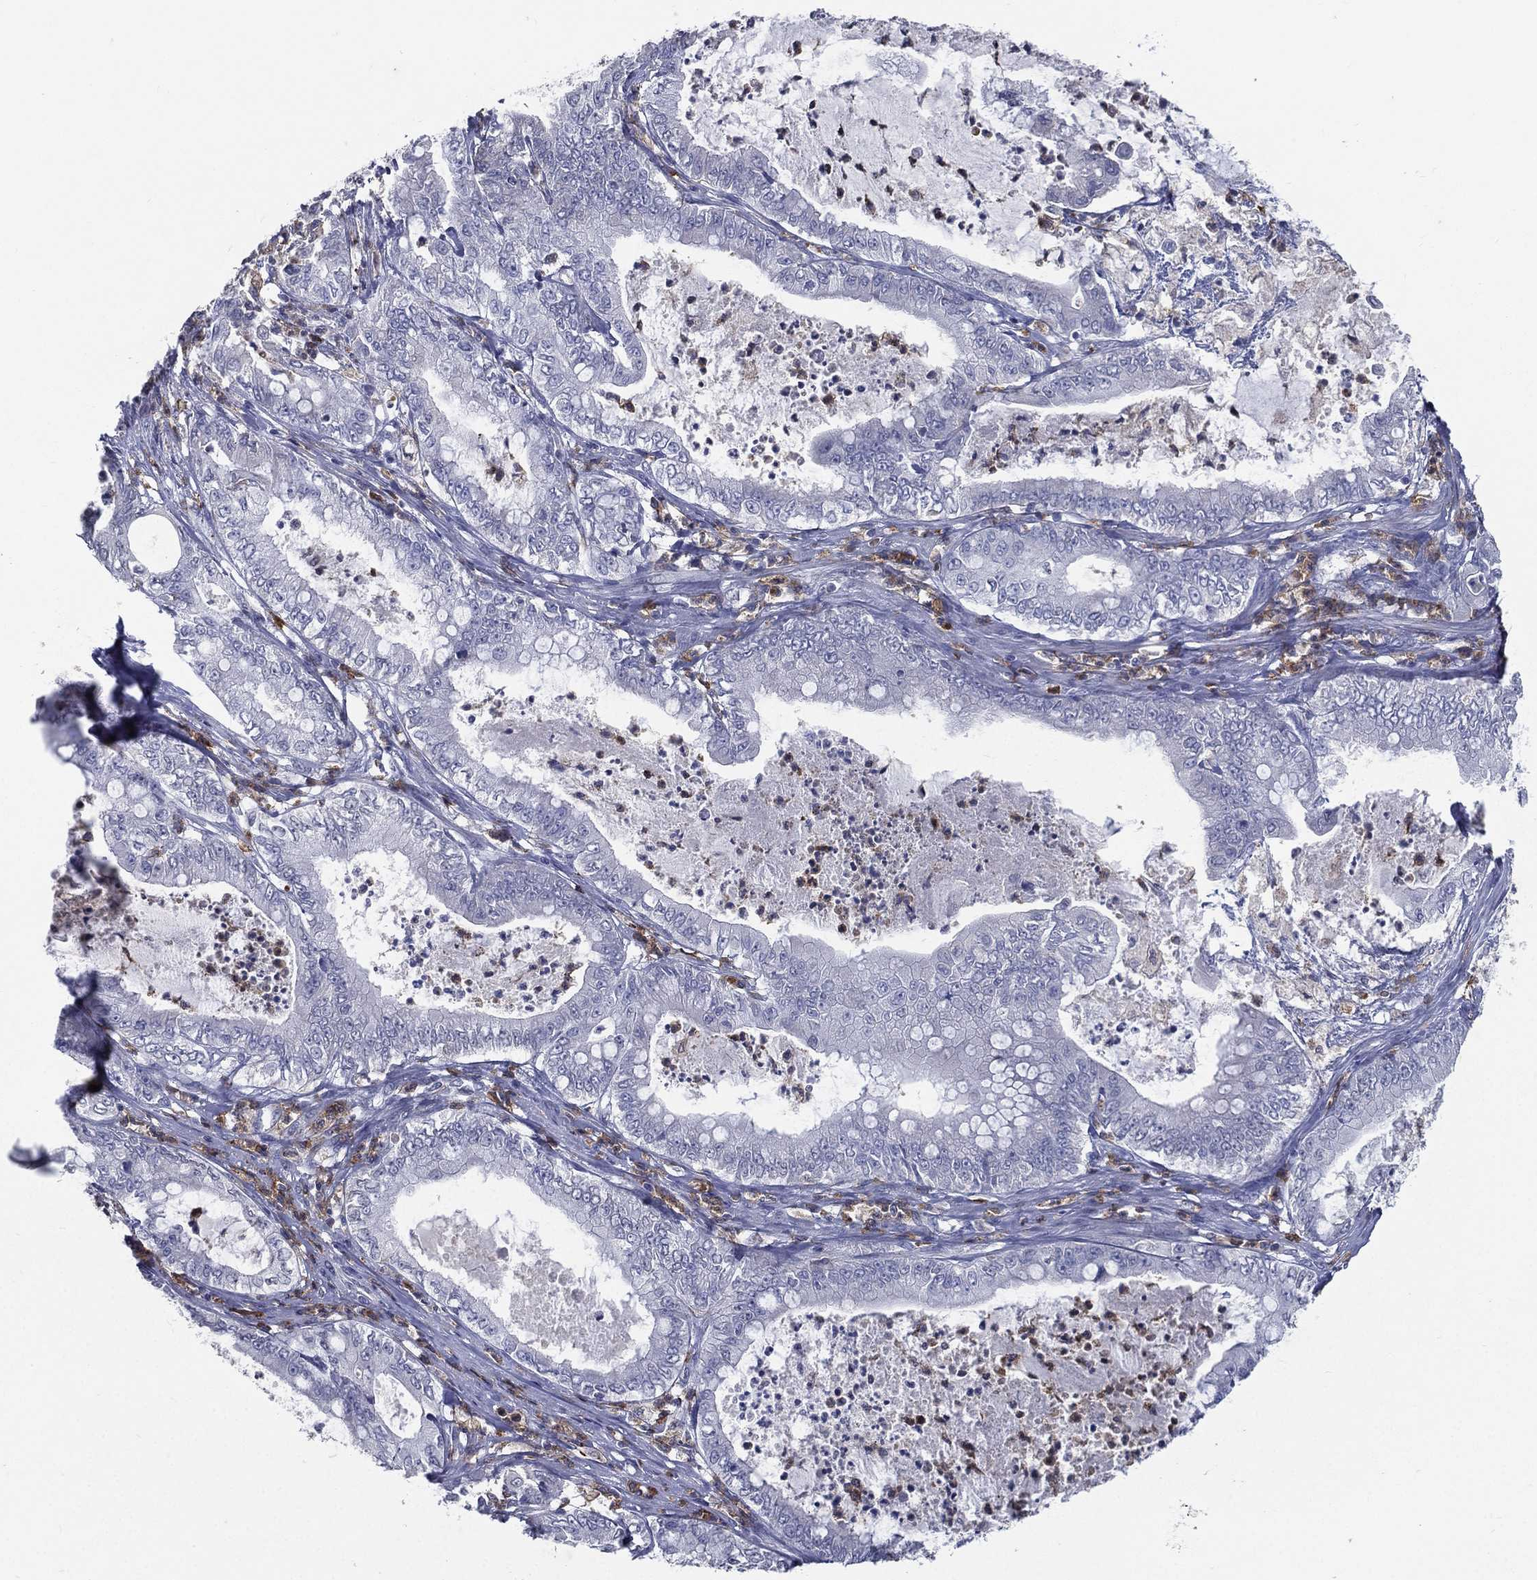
{"staining": {"intensity": "negative", "quantity": "none", "location": "none"}, "tissue": "pancreatic cancer", "cell_type": "Tumor cells", "image_type": "cancer", "snomed": [{"axis": "morphology", "description": "Adenocarcinoma, NOS"}, {"axis": "topography", "description": "Pancreas"}], "caption": "Immunohistochemical staining of adenocarcinoma (pancreatic) exhibits no significant positivity in tumor cells.", "gene": "EVI2B", "patient": {"sex": "male", "age": 71}}